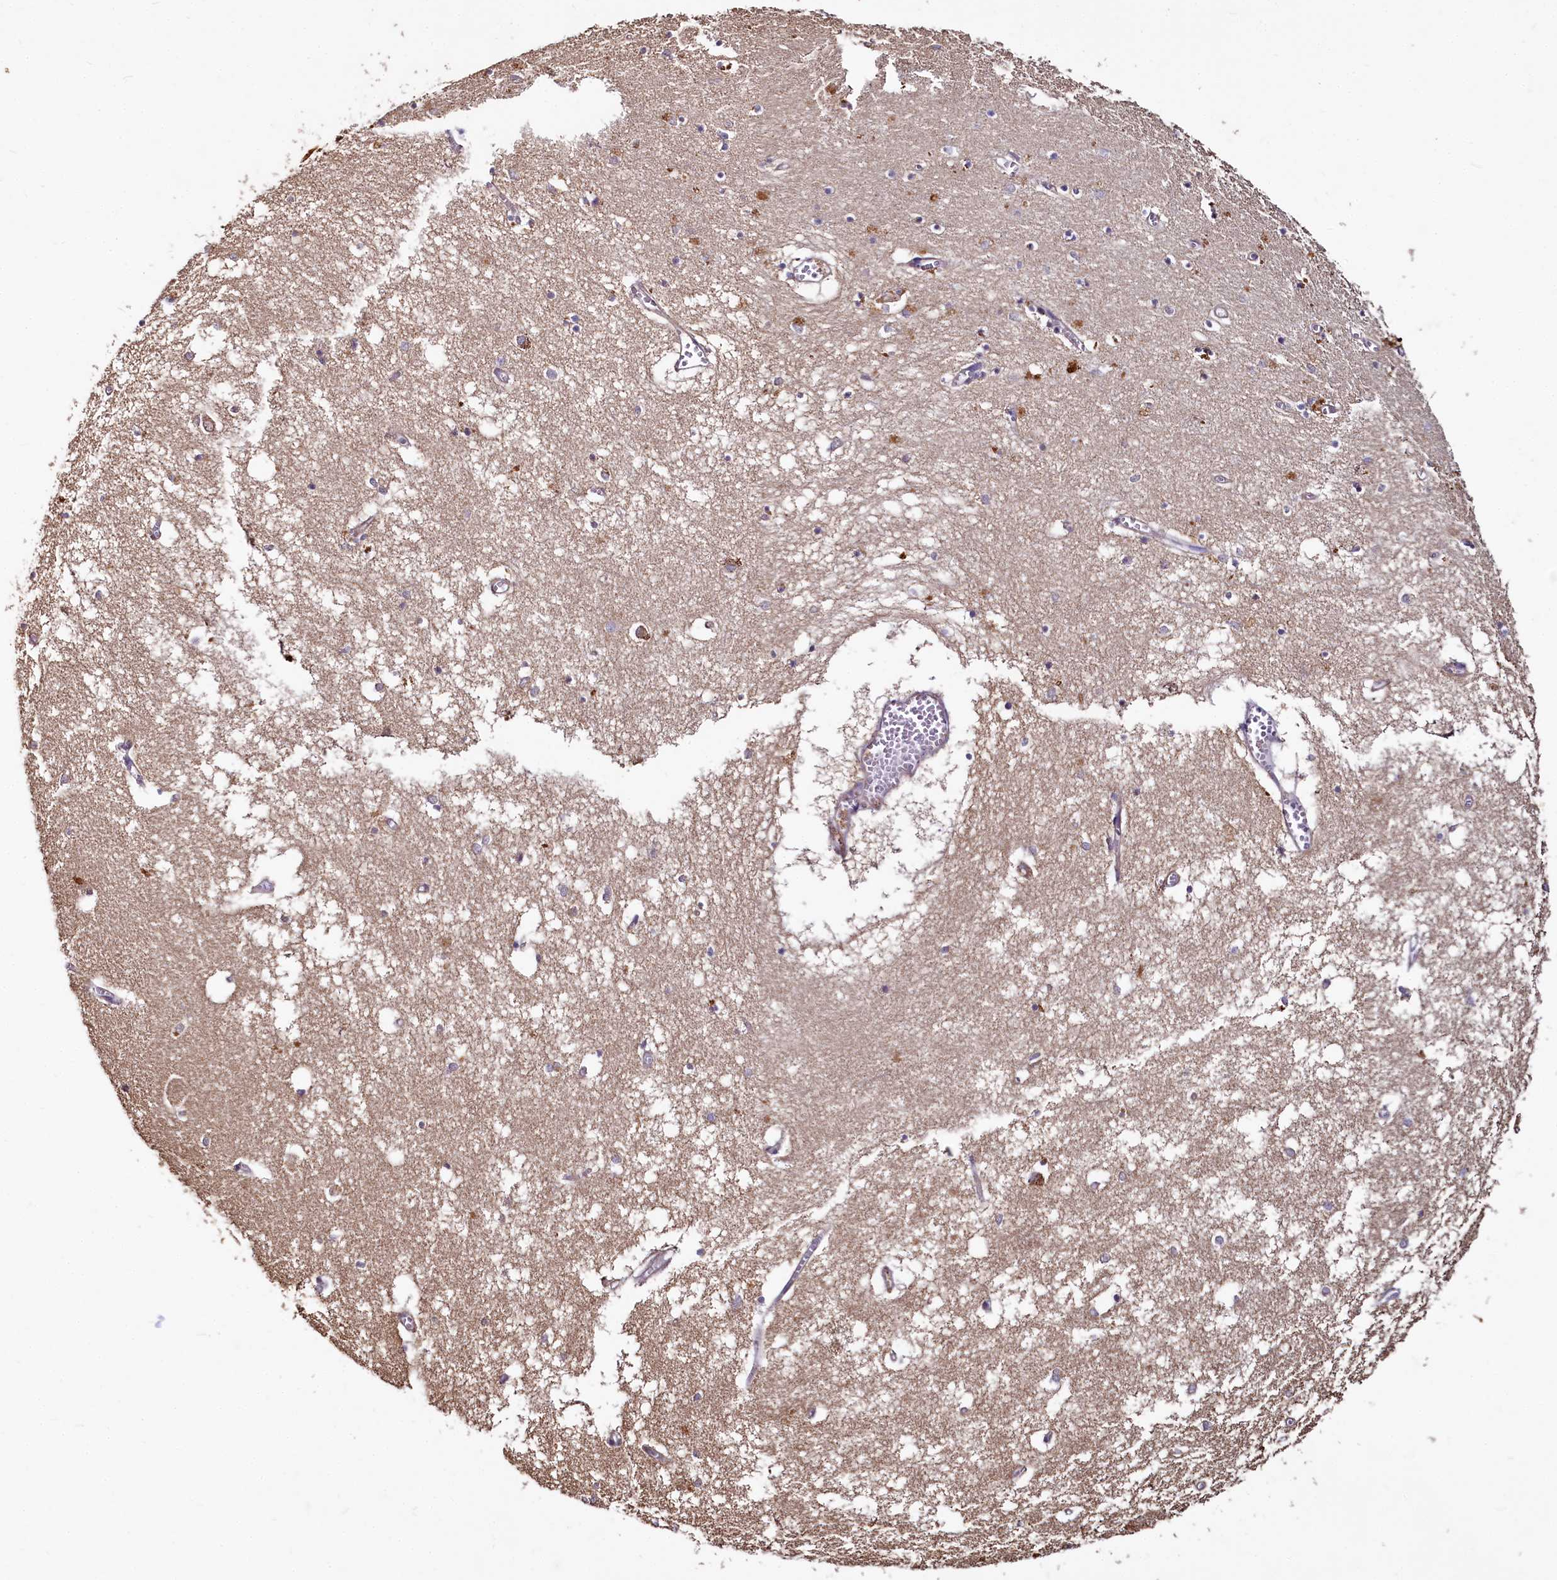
{"staining": {"intensity": "negative", "quantity": "none", "location": "none"}, "tissue": "hippocampus", "cell_type": "Glial cells", "image_type": "normal", "snomed": [{"axis": "morphology", "description": "Normal tissue, NOS"}, {"axis": "topography", "description": "Hippocampus"}], "caption": "Immunohistochemistry histopathology image of benign hippocampus: human hippocampus stained with DAB (3,3'-diaminobenzidine) shows no significant protein positivity in glial cells.", "gene": "SPRYD3", "patient": {"sex": "male", "age": 70}}